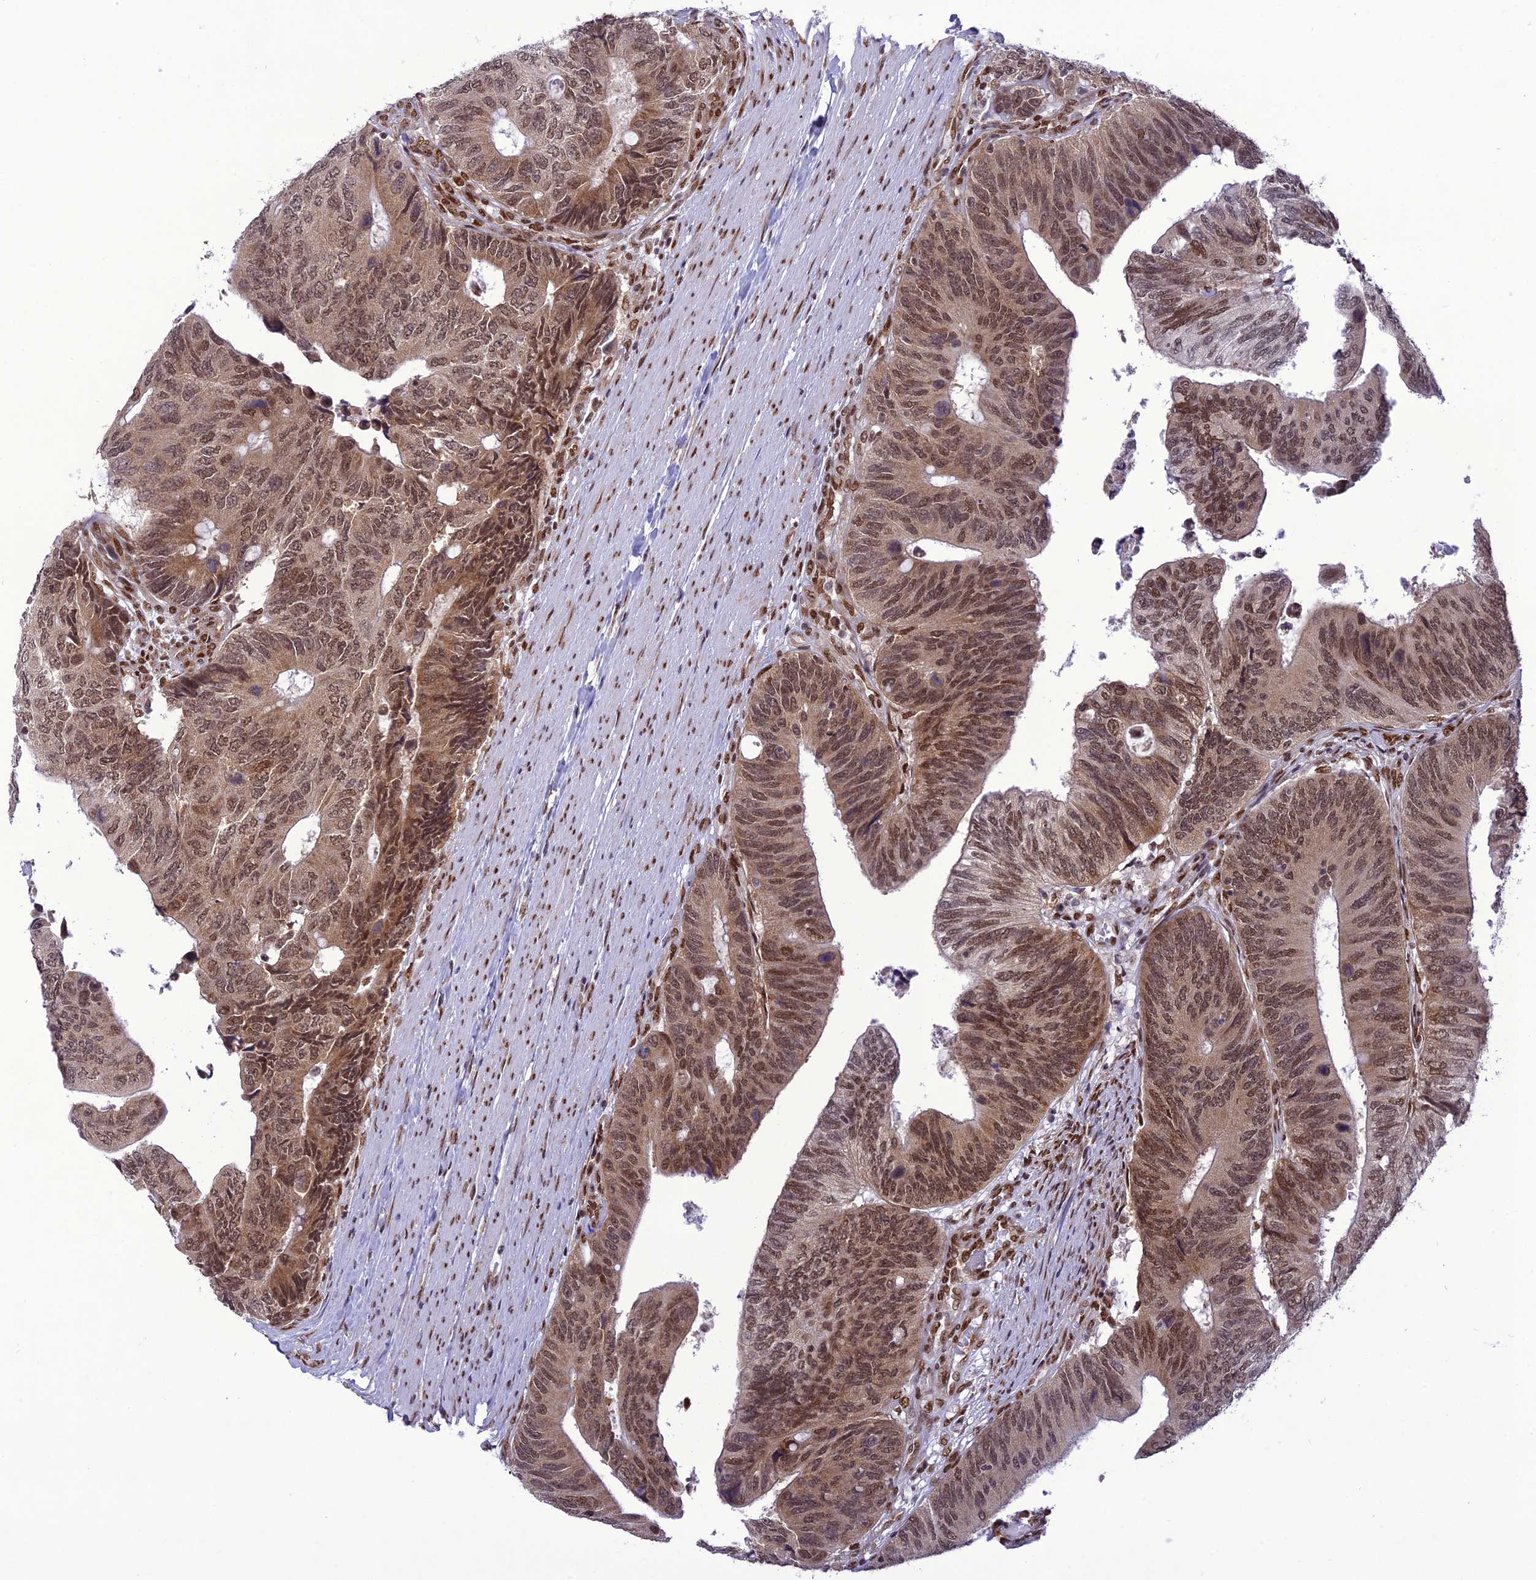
{"staining": {"intensity": "moderate", "quantity": ">75%", "location": "nuclear"}, "tissue": "colorectal cancer", "cell_type": "Tumor cells", "image_type": "cancer", "snomed": [{"axis": "morphology", "description": "Adenocarcinoma, NOS"}, {"axis": "topography", "description": "Colon"}], "caption": "About >75% of tumor cells in human colorectal adenocarcinoma demonstrate moderate nuclear protein positivity as visualized by brown immunohistochemical staining.", "gene": "DDX1", "patient": {"sex": "male", "age": 87}}